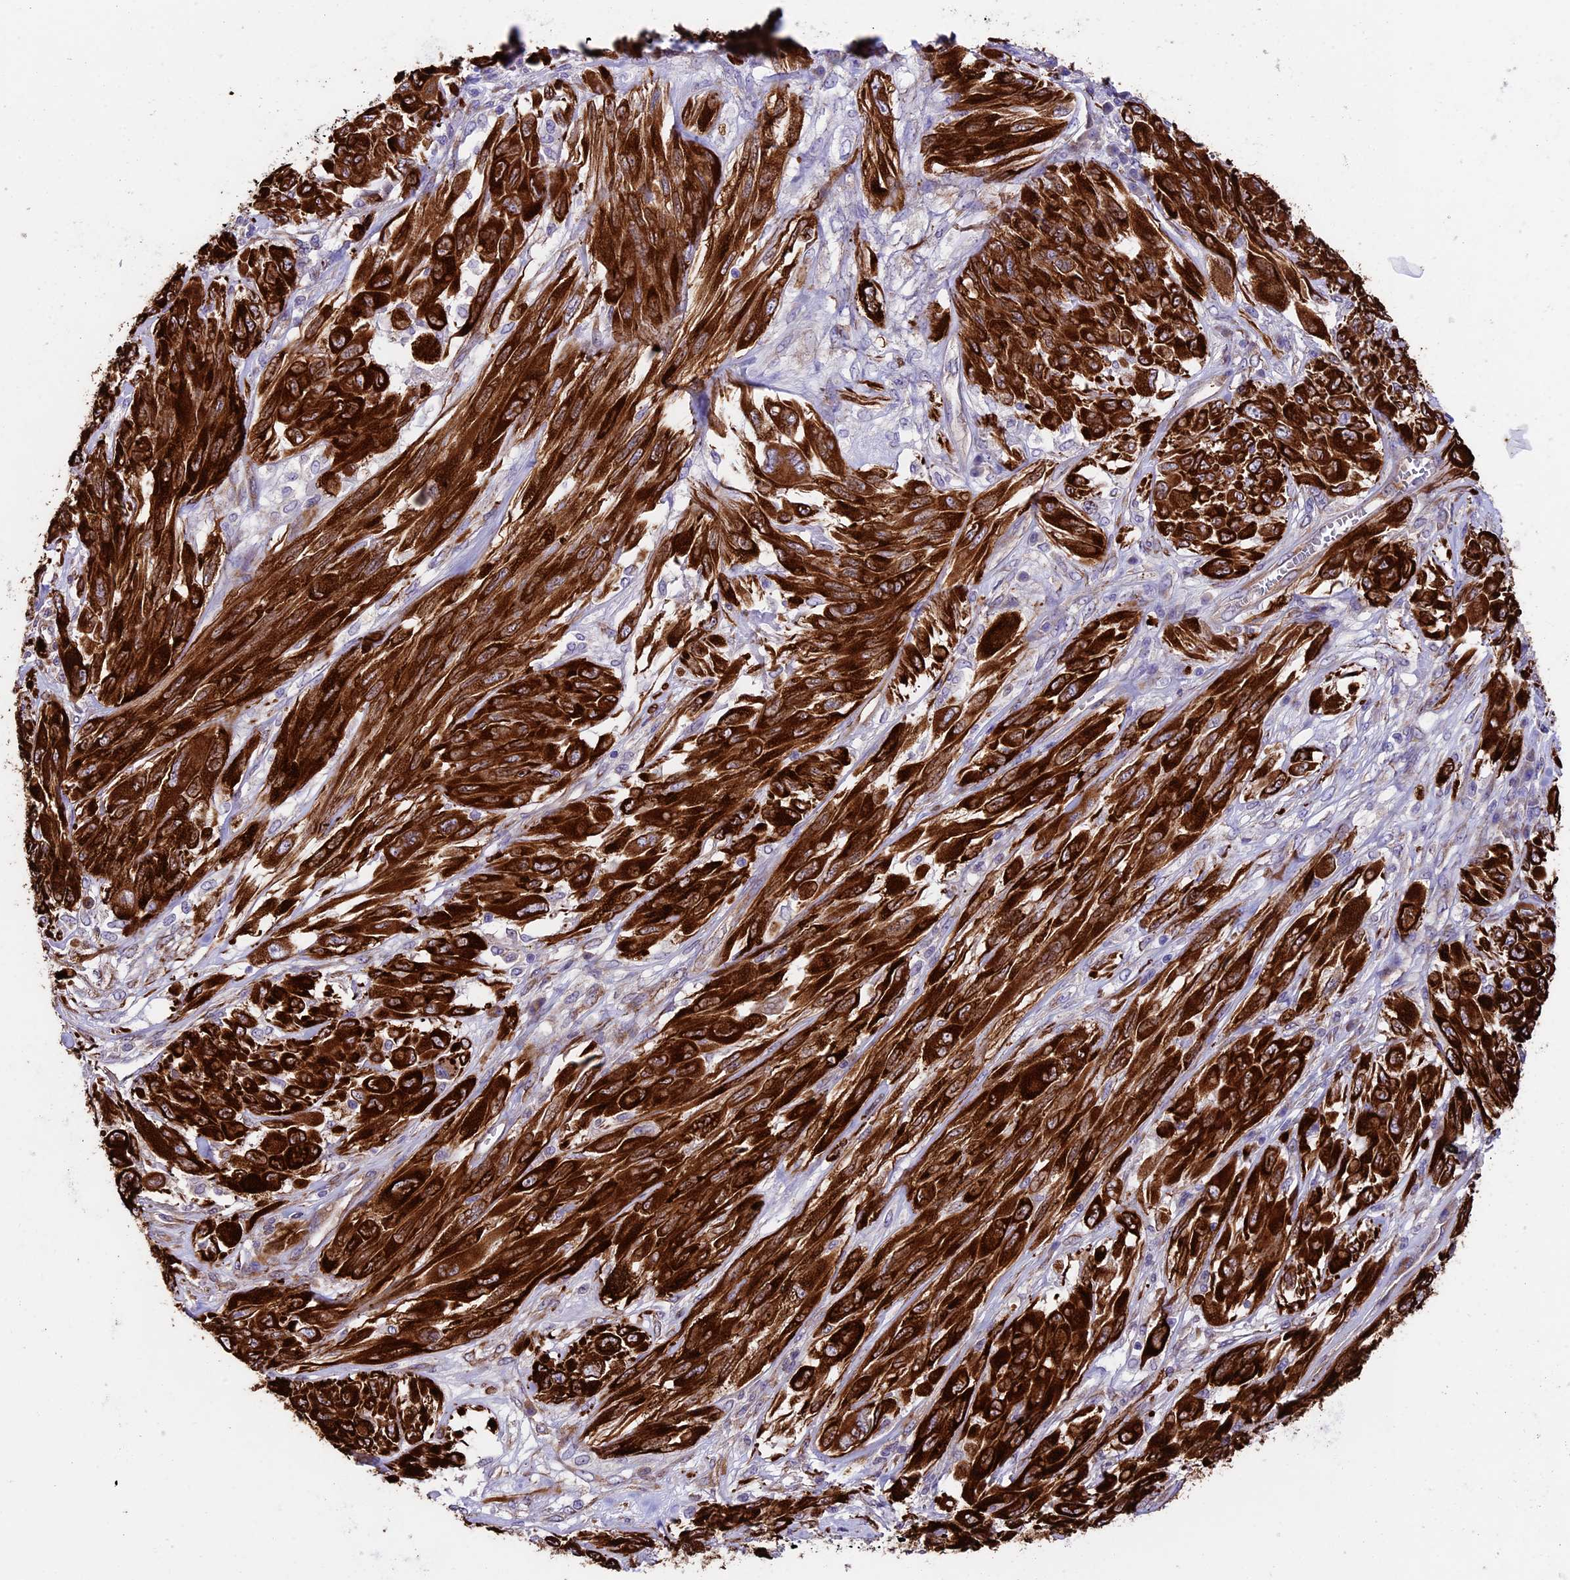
{"staining": {"intensity": "strong", "quantity": ">75%", "location": "cytoplasmic/membranous"}, "tissue": "melanoma", "cell_type": "Tumor cells", "image_type": "cancer", "snomed": [{"axis": "morphology", "description": "Malignant melanoma, NOS"}, {"axis": "topography", "description": "Skin"}], "caption": "Malignant melanoma tissue exhibits strong cytoplasmic/membranous staining in about >75% of tumor cells", "gene": "LSM7", "patient": {"sex": "female", "age": 91}}